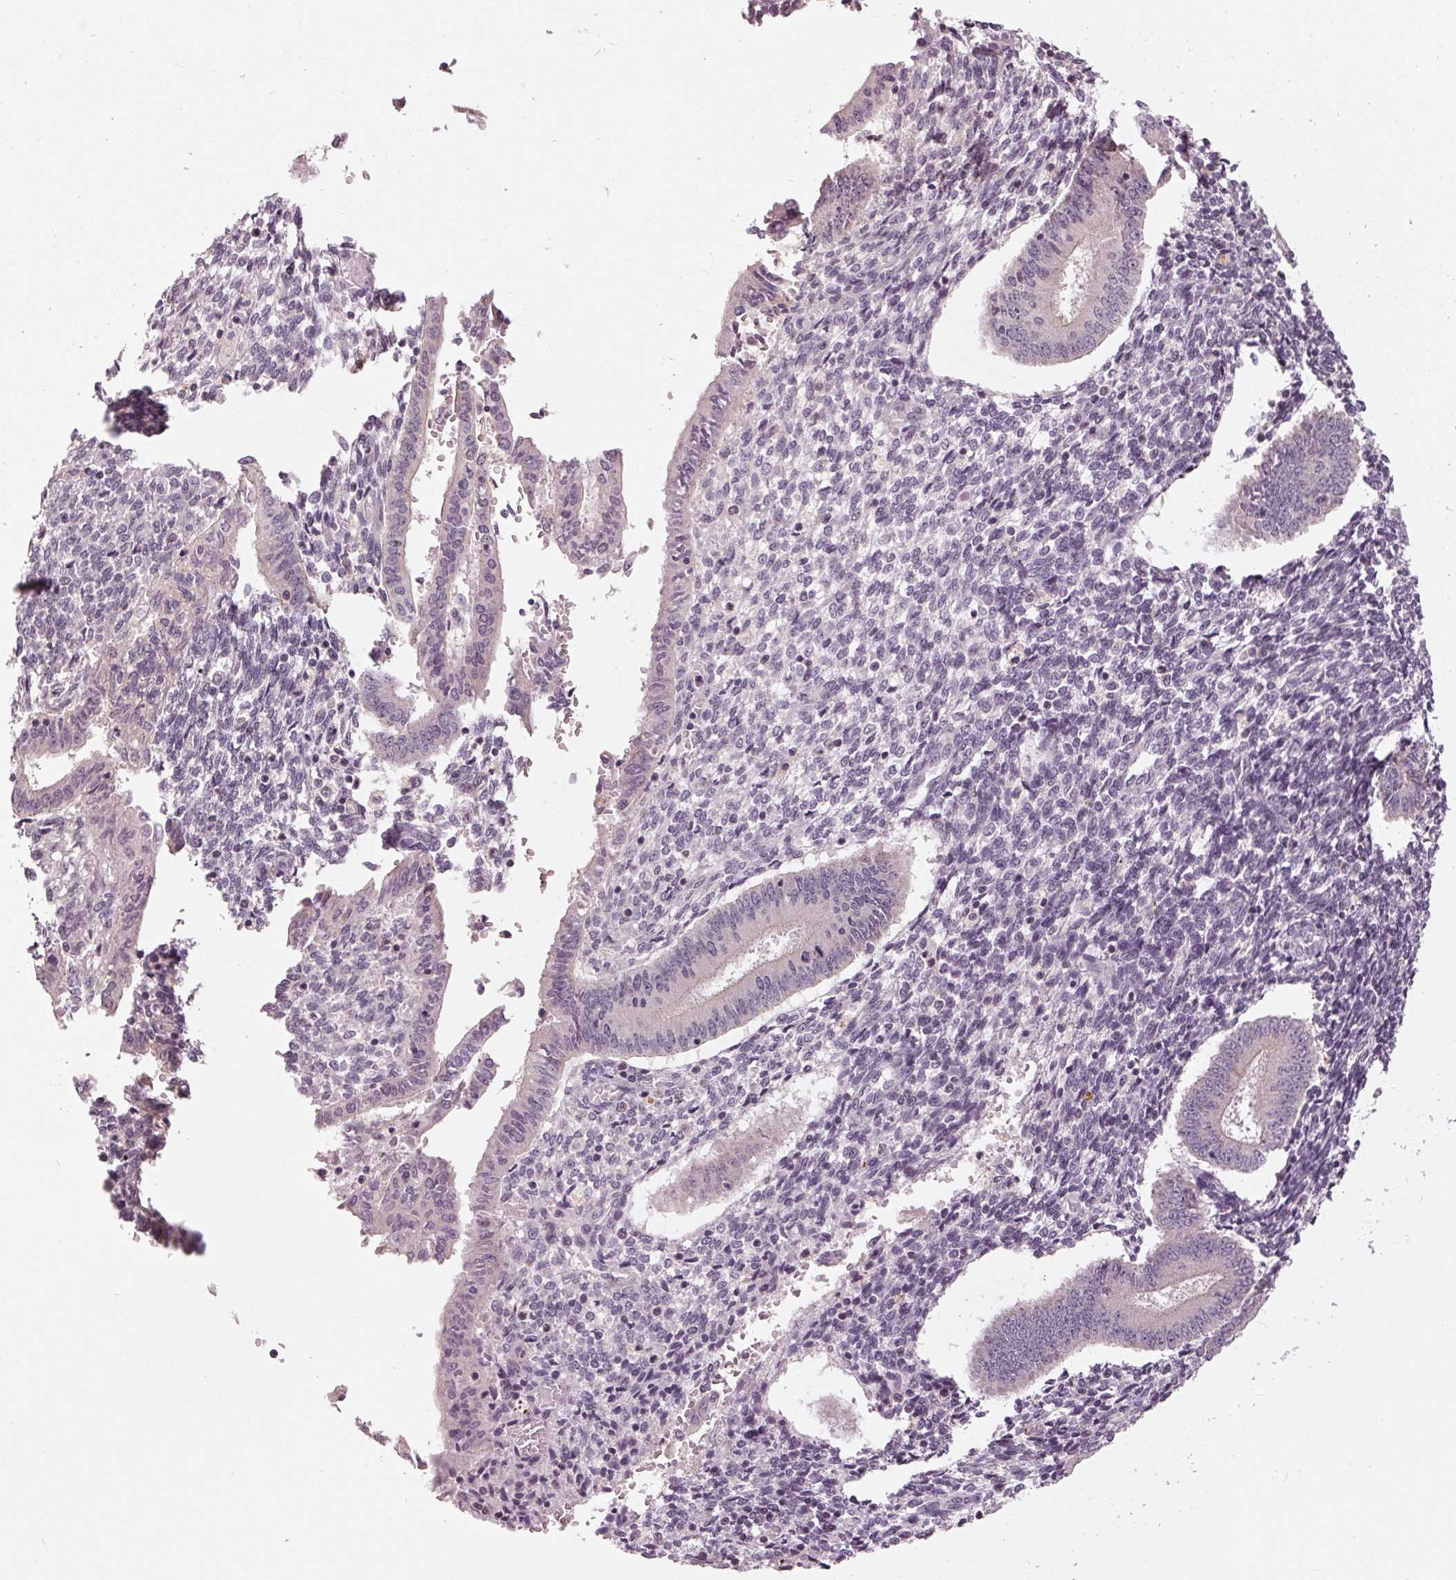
{"staining": {"intensity": "negative", "quantity": "none", "location": "none"}, "tissue": "endometrium", "cell_type": "Cells in endometrial stroma", "image_type": "normal", "snomed": [{"axis": "morphology", "description": "Normal tissue, NOS"}, {"axis": "topography", "description": "Endometrium"}], "caption": "IHC of benign endometrium reveals no positivity in cells in endometrial stroma. (DAB immunohistochemistry (IHC), high magnification).", "gene": "ZNF605", "patient": {"sex": "female", "age": 40}}